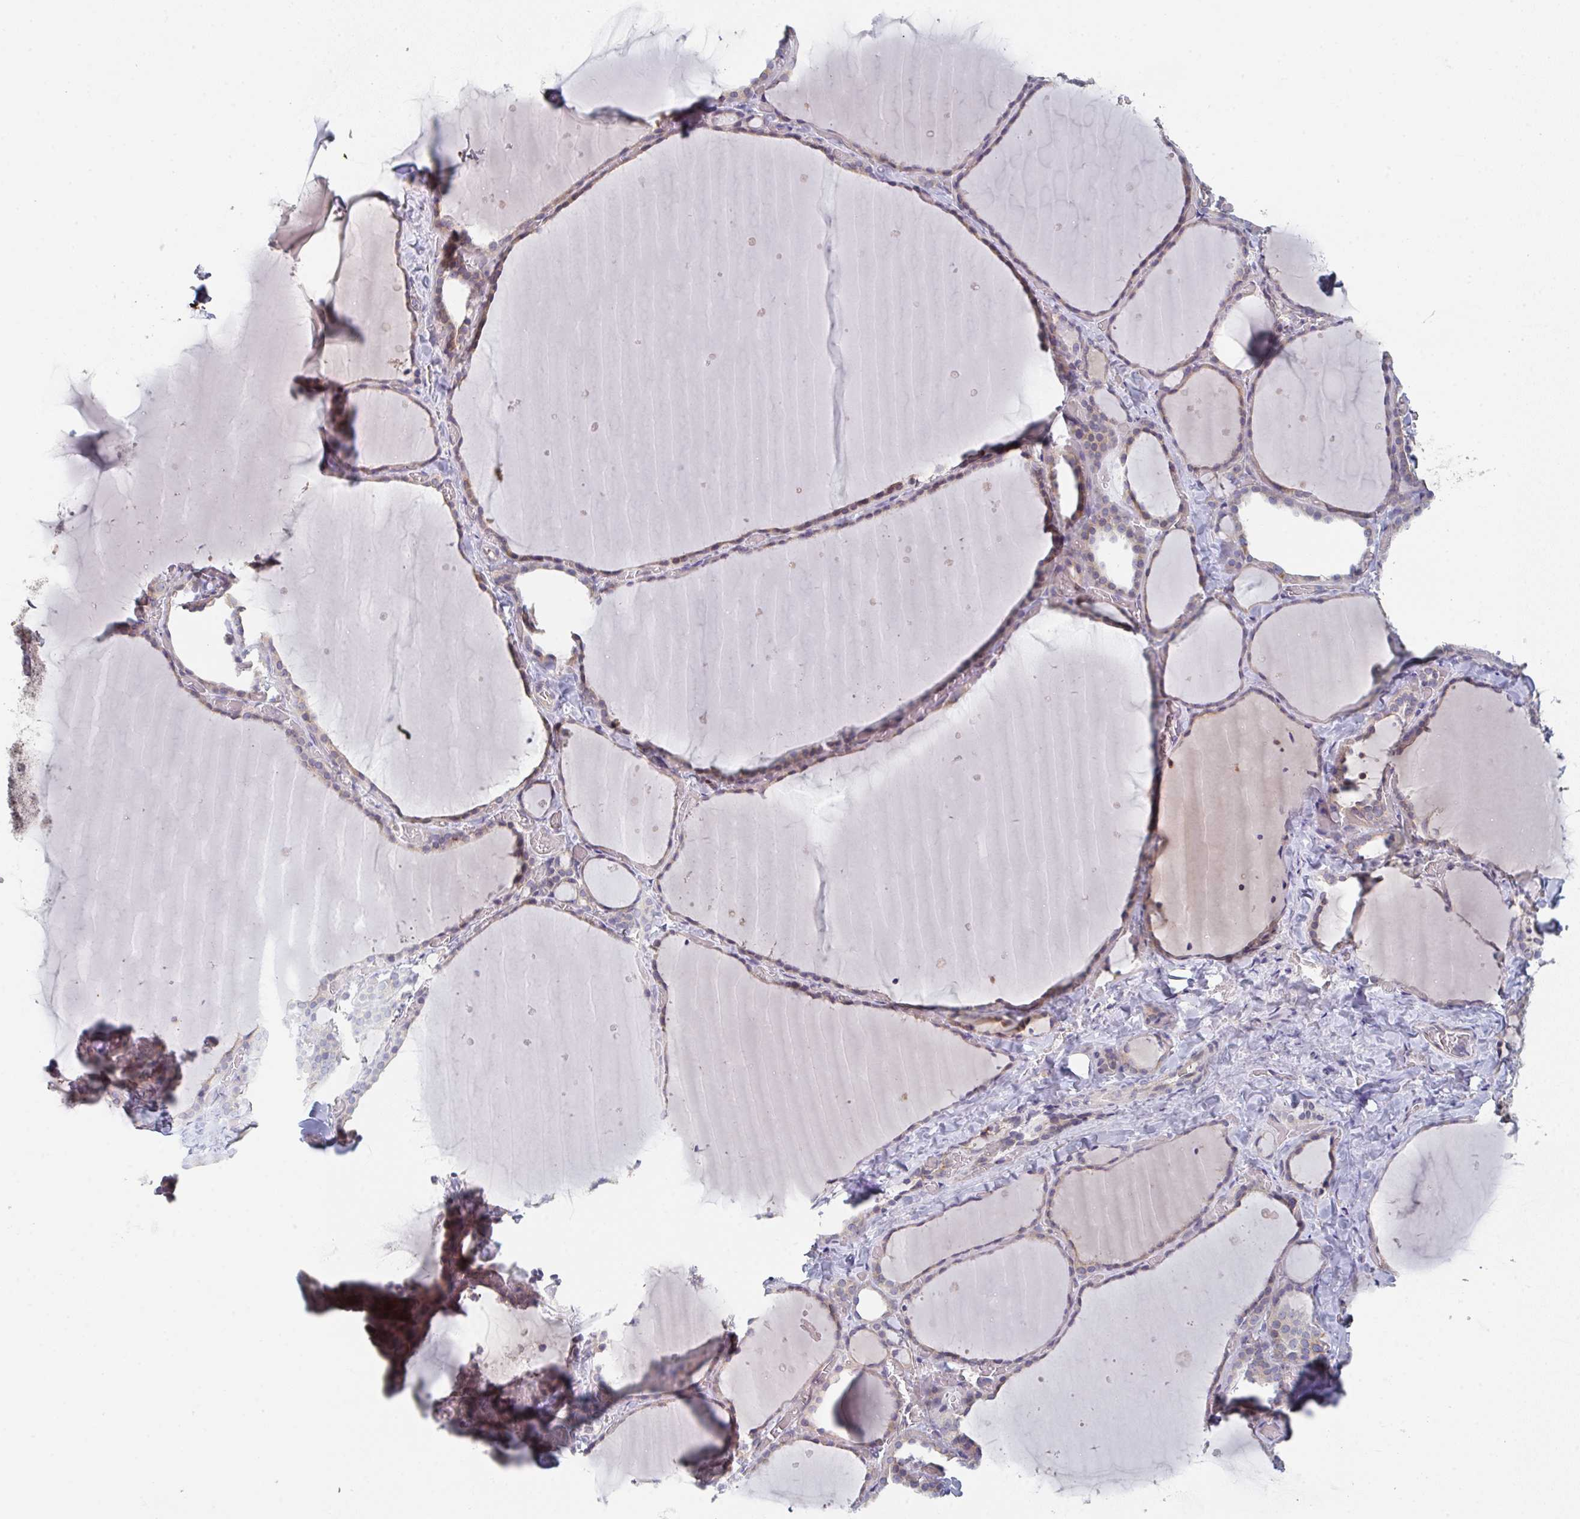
{"staining": {"intensity": "weak", "quantity": ">75%", "location": "cytoplasmic/membranous"}, "tissue": "thyroid gland", "cell_type": "Glandular cells", "image_type": "normal", "snomed": [{"axis": "morphology", "description": "Normal tissue, NOS"}, {"axis": "topography", "description": "Thyroid gland"}], "caption": "This micrograph exhibits immunohistochemistry (IHC) staining of normal thyroid gland, with low weak cytoplasmic/membranous staining in about >75% of glandular cells.", "gene": "ELOVL1", "patient": {"sex": "female", "age": 36}}